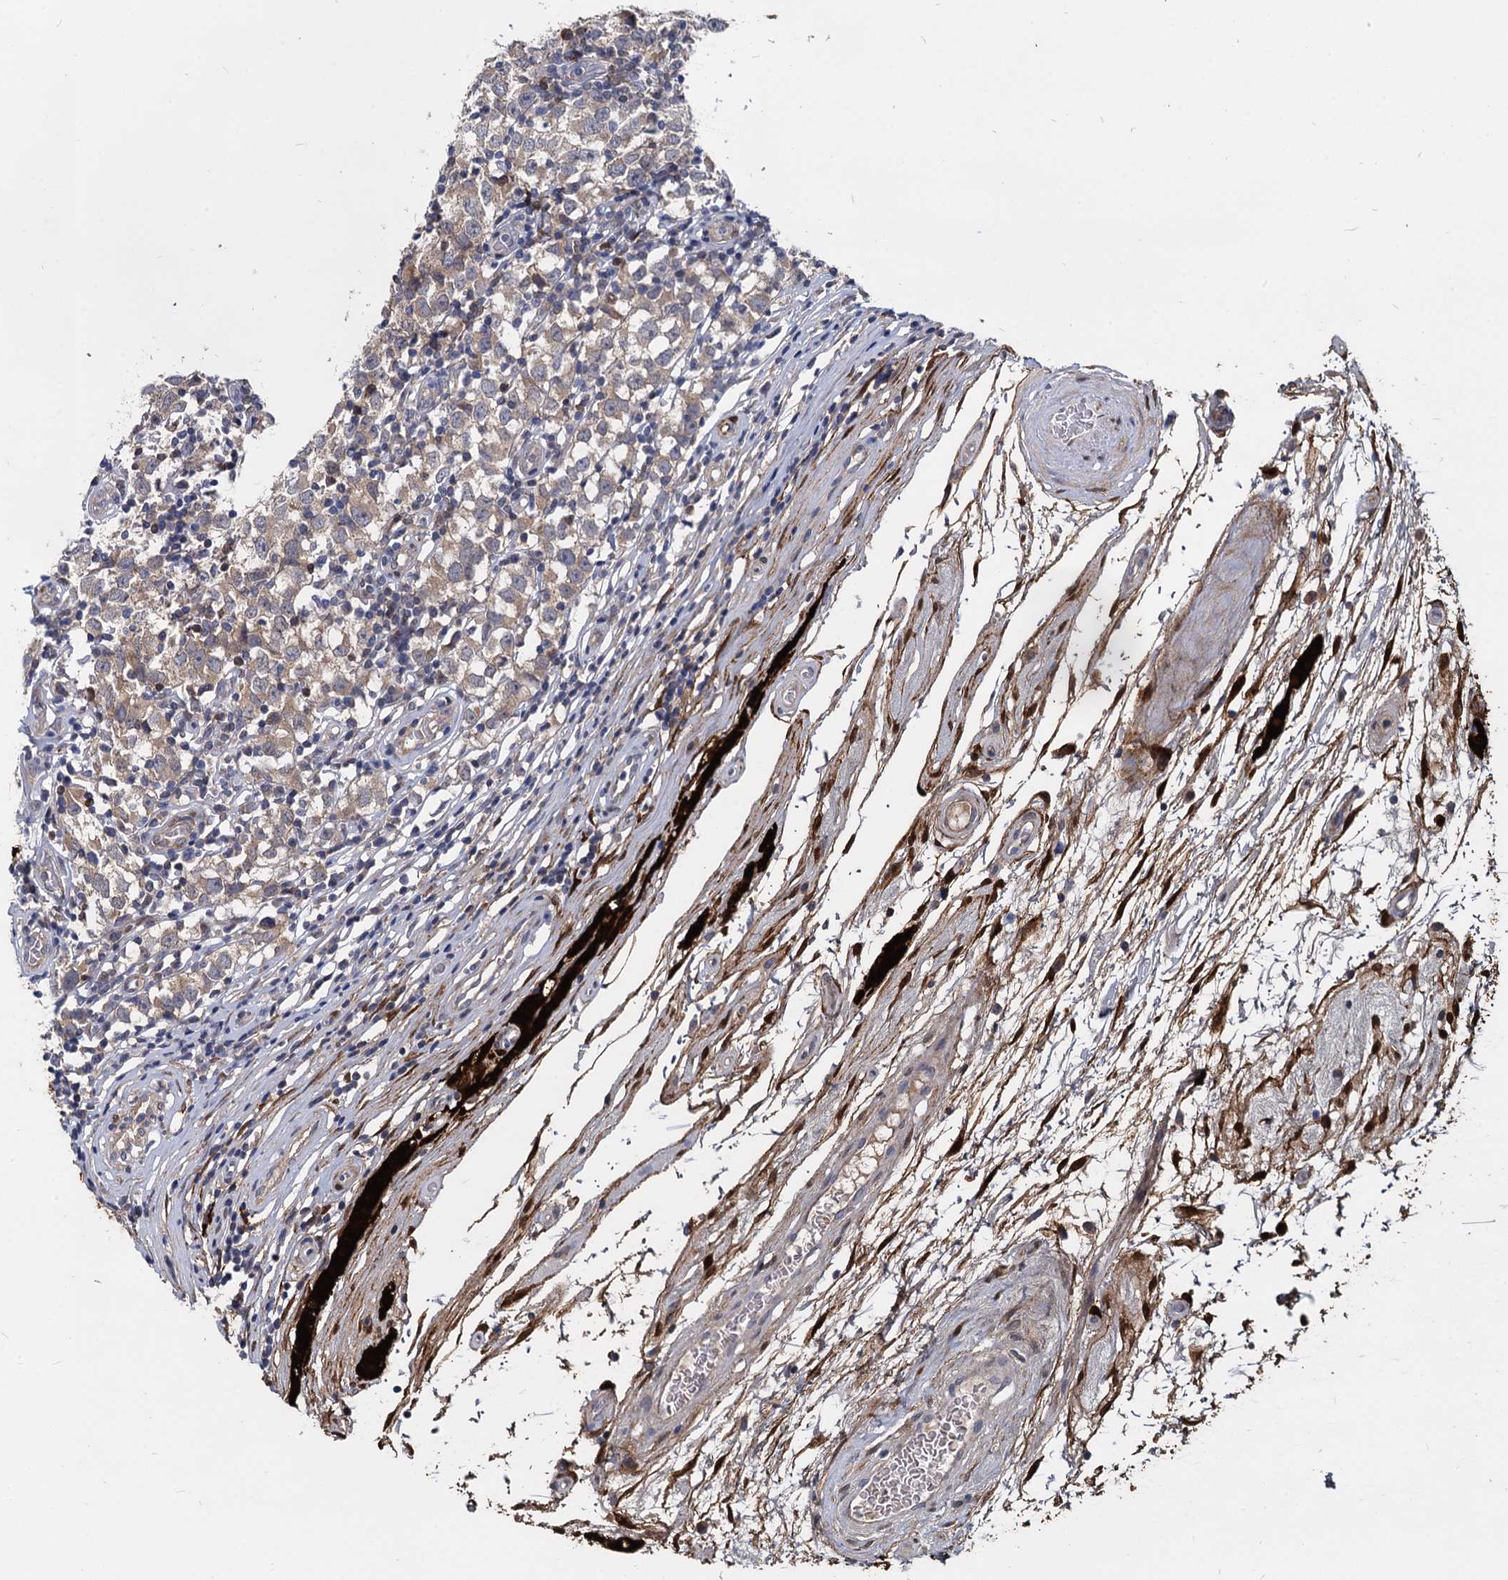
{"staining": {"intensity": "weak", "quantity": "25%-75%", "location": "cytoplasmic/membranous"}, "tissue": "testis cancer", "cell_type": "Tumor cells", "image_type": "cancer", "snomed": [{"axis": "morphology", "description": "Seminoma, NOS"}, {"axis": "topography", "description": "Testis"}], "caption": "Seminoma (testis) stained with a brown dye exhibits weak cytoplasmic/membranous positive expression in about 25%-75% of tumor cells.", "gene": "GSTM3", "patient": {"sex": "male", "age": 65}}